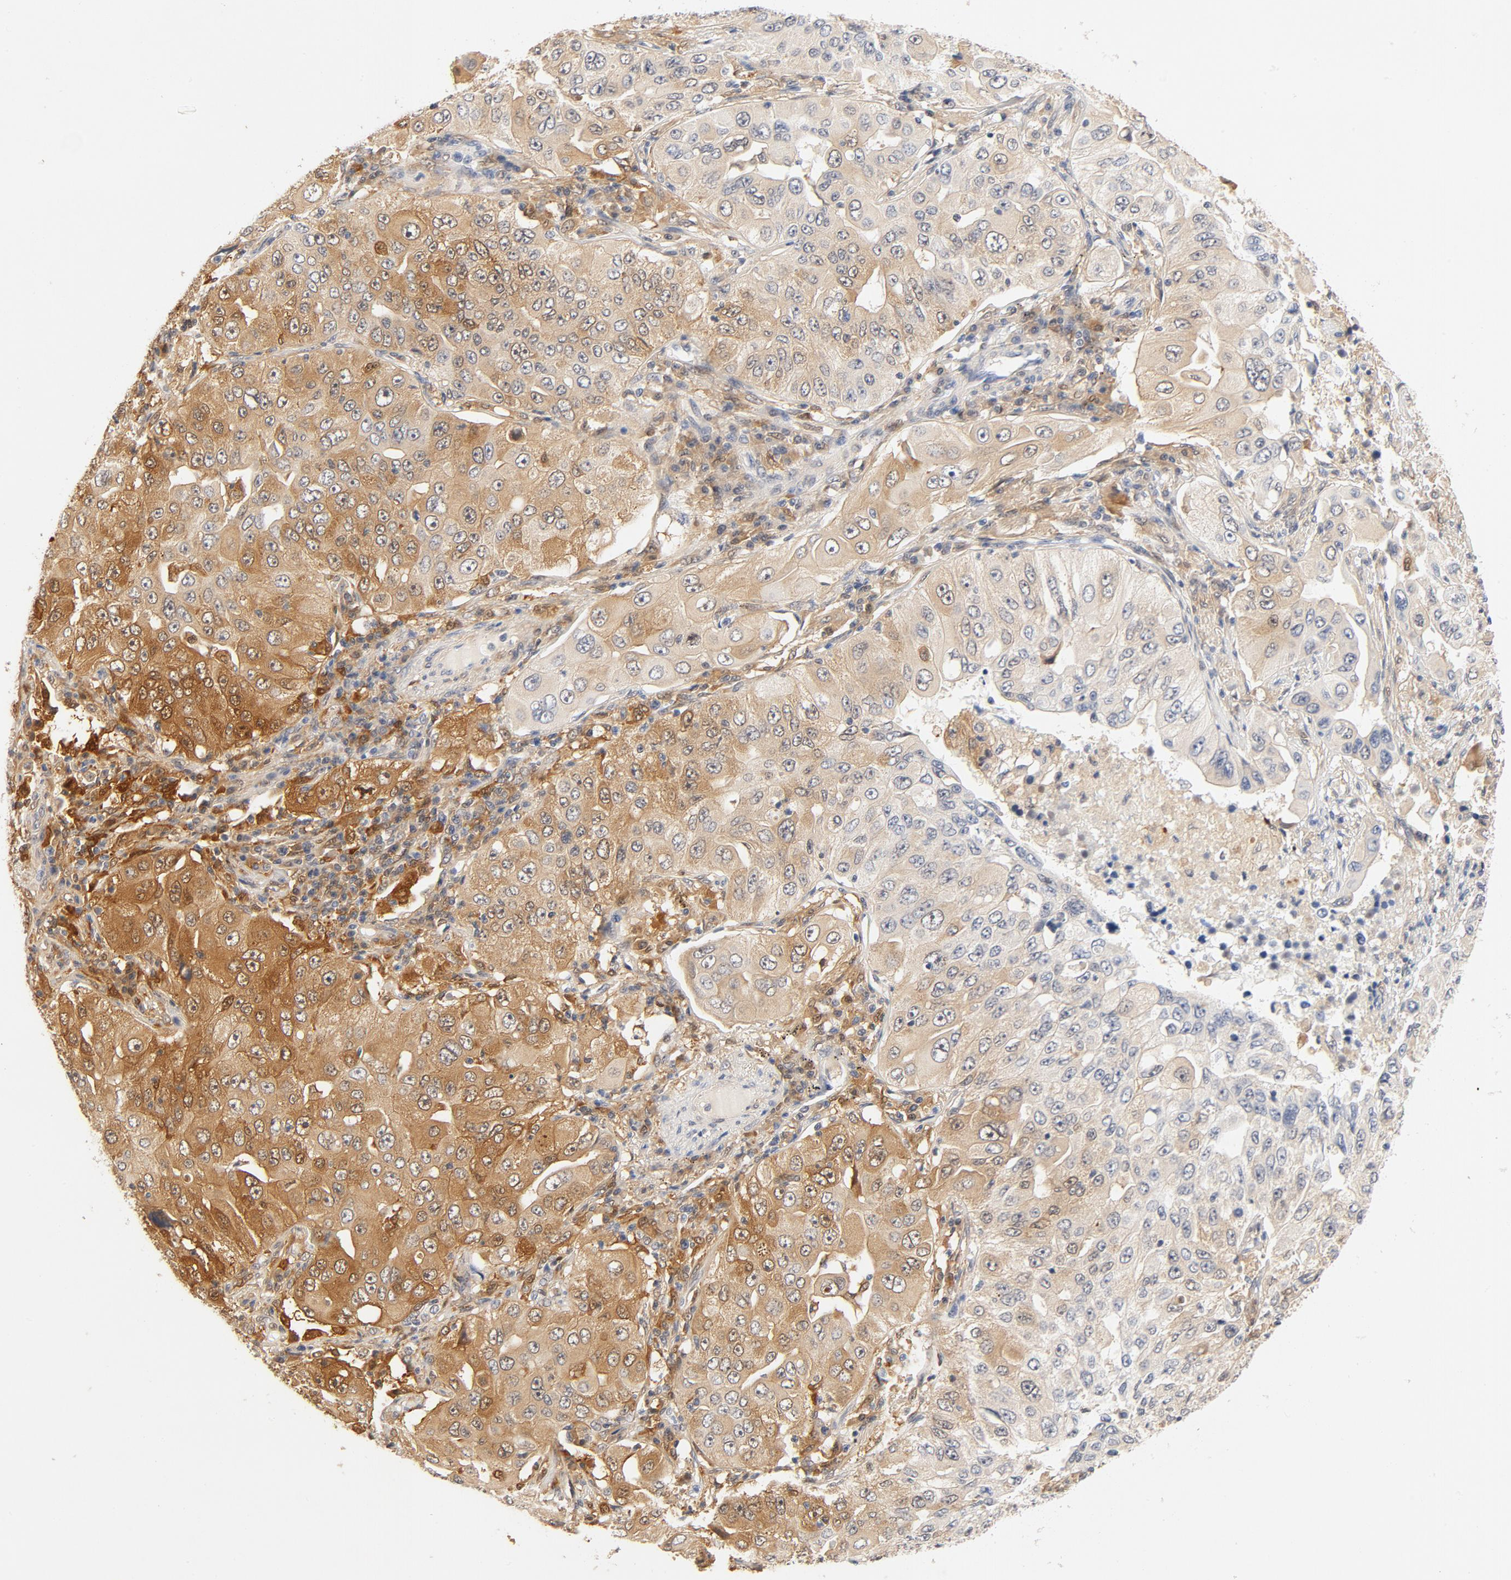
{"staining": {"intensity": "moderate", "quantity": "25%-75%", "location": "cytoplasmic/membranous"}, "tissue": "lung cancer", "cell_type": "Tumor cells", "image_type": "cancer", "snomed": [{"axis": "morphology", "description": "Adenocarcinoma, NOS"}, {"axis": "topography", "description": "Lung"}], "caption": "Lung cancer (adenocarcinoma) stained for a protein (brown) displays moderate cytoplasmic/membranous positive positivity in about 25%-75% of tumor cells.", "gene": "STAT1", "patient": {"sex": "male", "age": 84}}